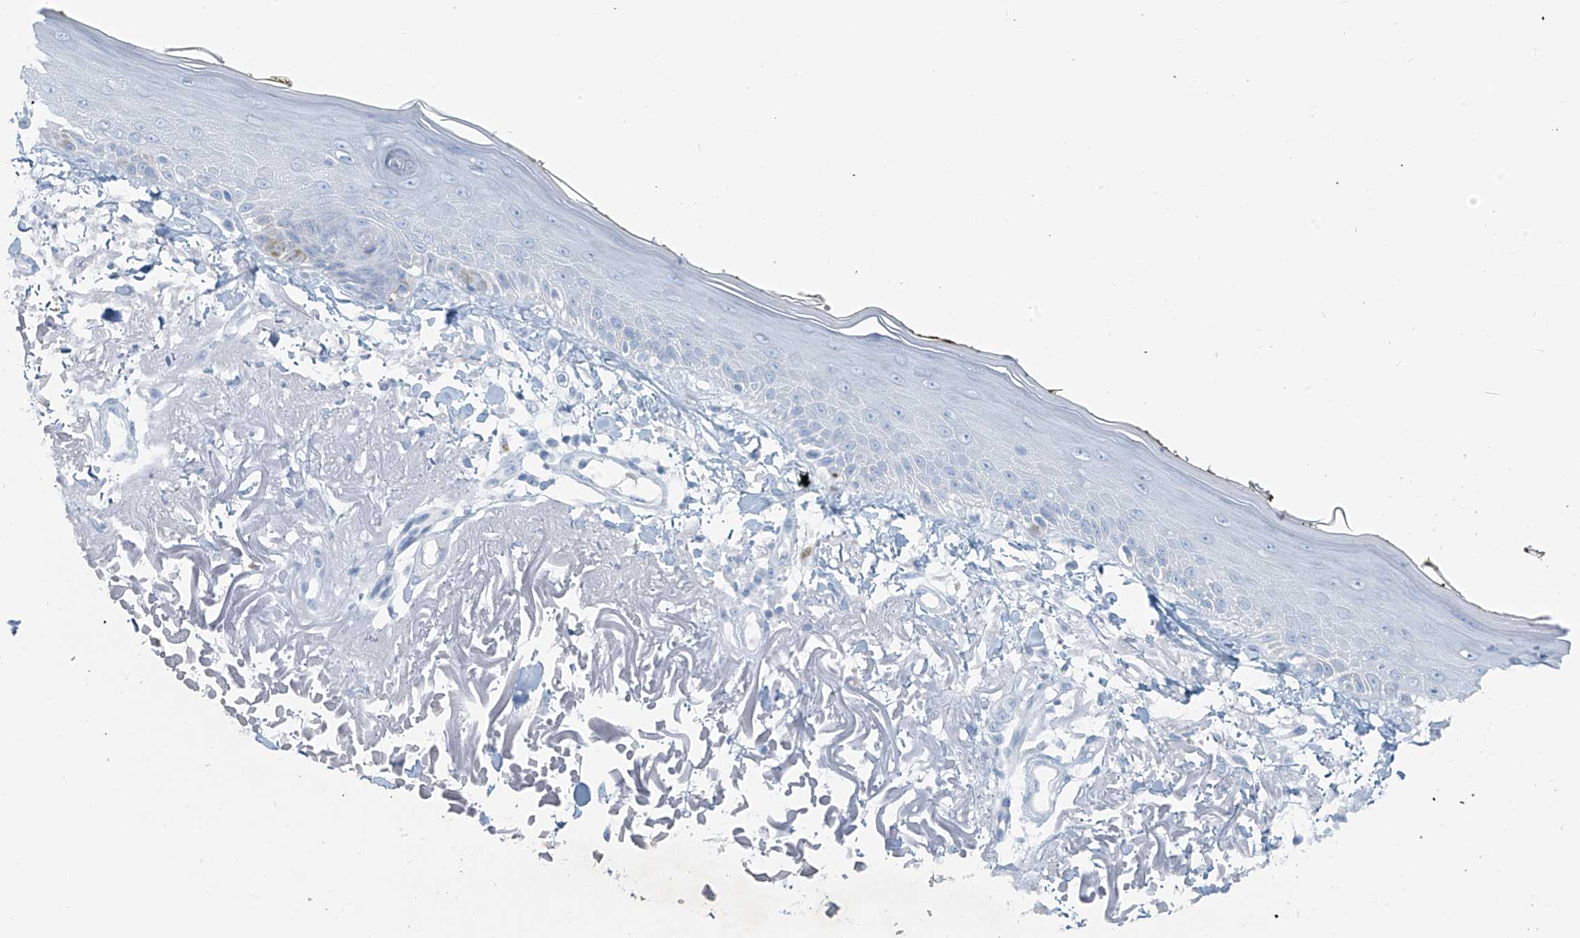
{"staining": {"intensity": "negative", "quantity": "none", "location": "none"}, "tissue": "skin", "cell_type": "Fibroblasts", "image_type": "normal", "snomed": [{"axis": "morphology", "description": "Normal tissue, NOS"}, {"axis": "topography", "description": "Skin"}, {"axis": "topography", "description": "Skeletal muscle"}], "caption": "A photomicrograph of skin stained for a protein reveals no brown staining in fibroblasts.", "gene": "SLC25A43", "patient": {"sex": "male", "age": 83}}